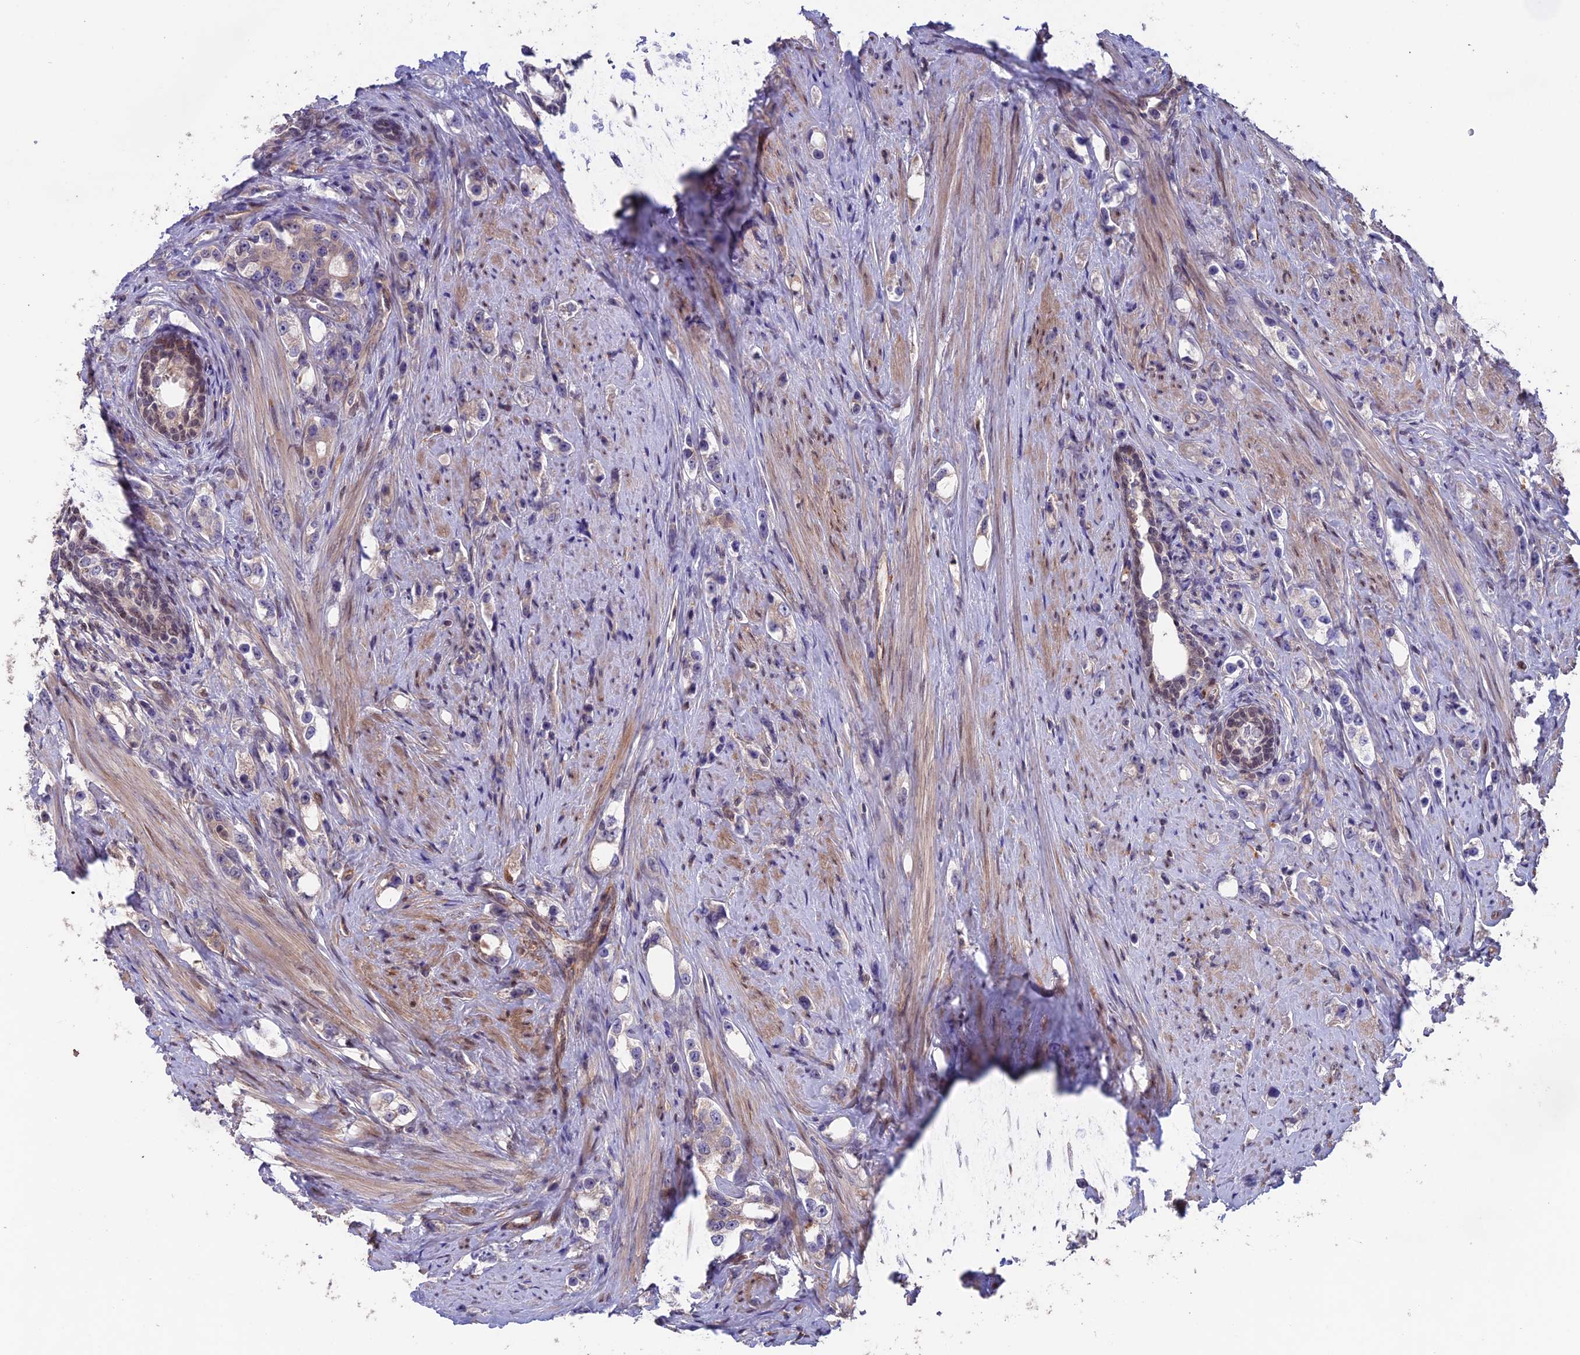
{"staining": {"intensity": "weak", "quantity": "25%-75%", "location": "cytoplasmic/membranous"}, "tissue": "prostate cancer", "cell_type": "Tumor cells", "image_type": "cancer", "snomed": [{"axis": "morphology", "description": "Adenocarcinoma, High grade"}, {"axis": "topography", "description": "Prostate"}], "caption": "There is low levels of weak cytoplasmic/membranous positivity in tumor cells of prostate cancer, as demonstrated by immunohistochemical staining (brown color).", "gene": "MAST2", "patient": {"sex": "male", "age": 63}}